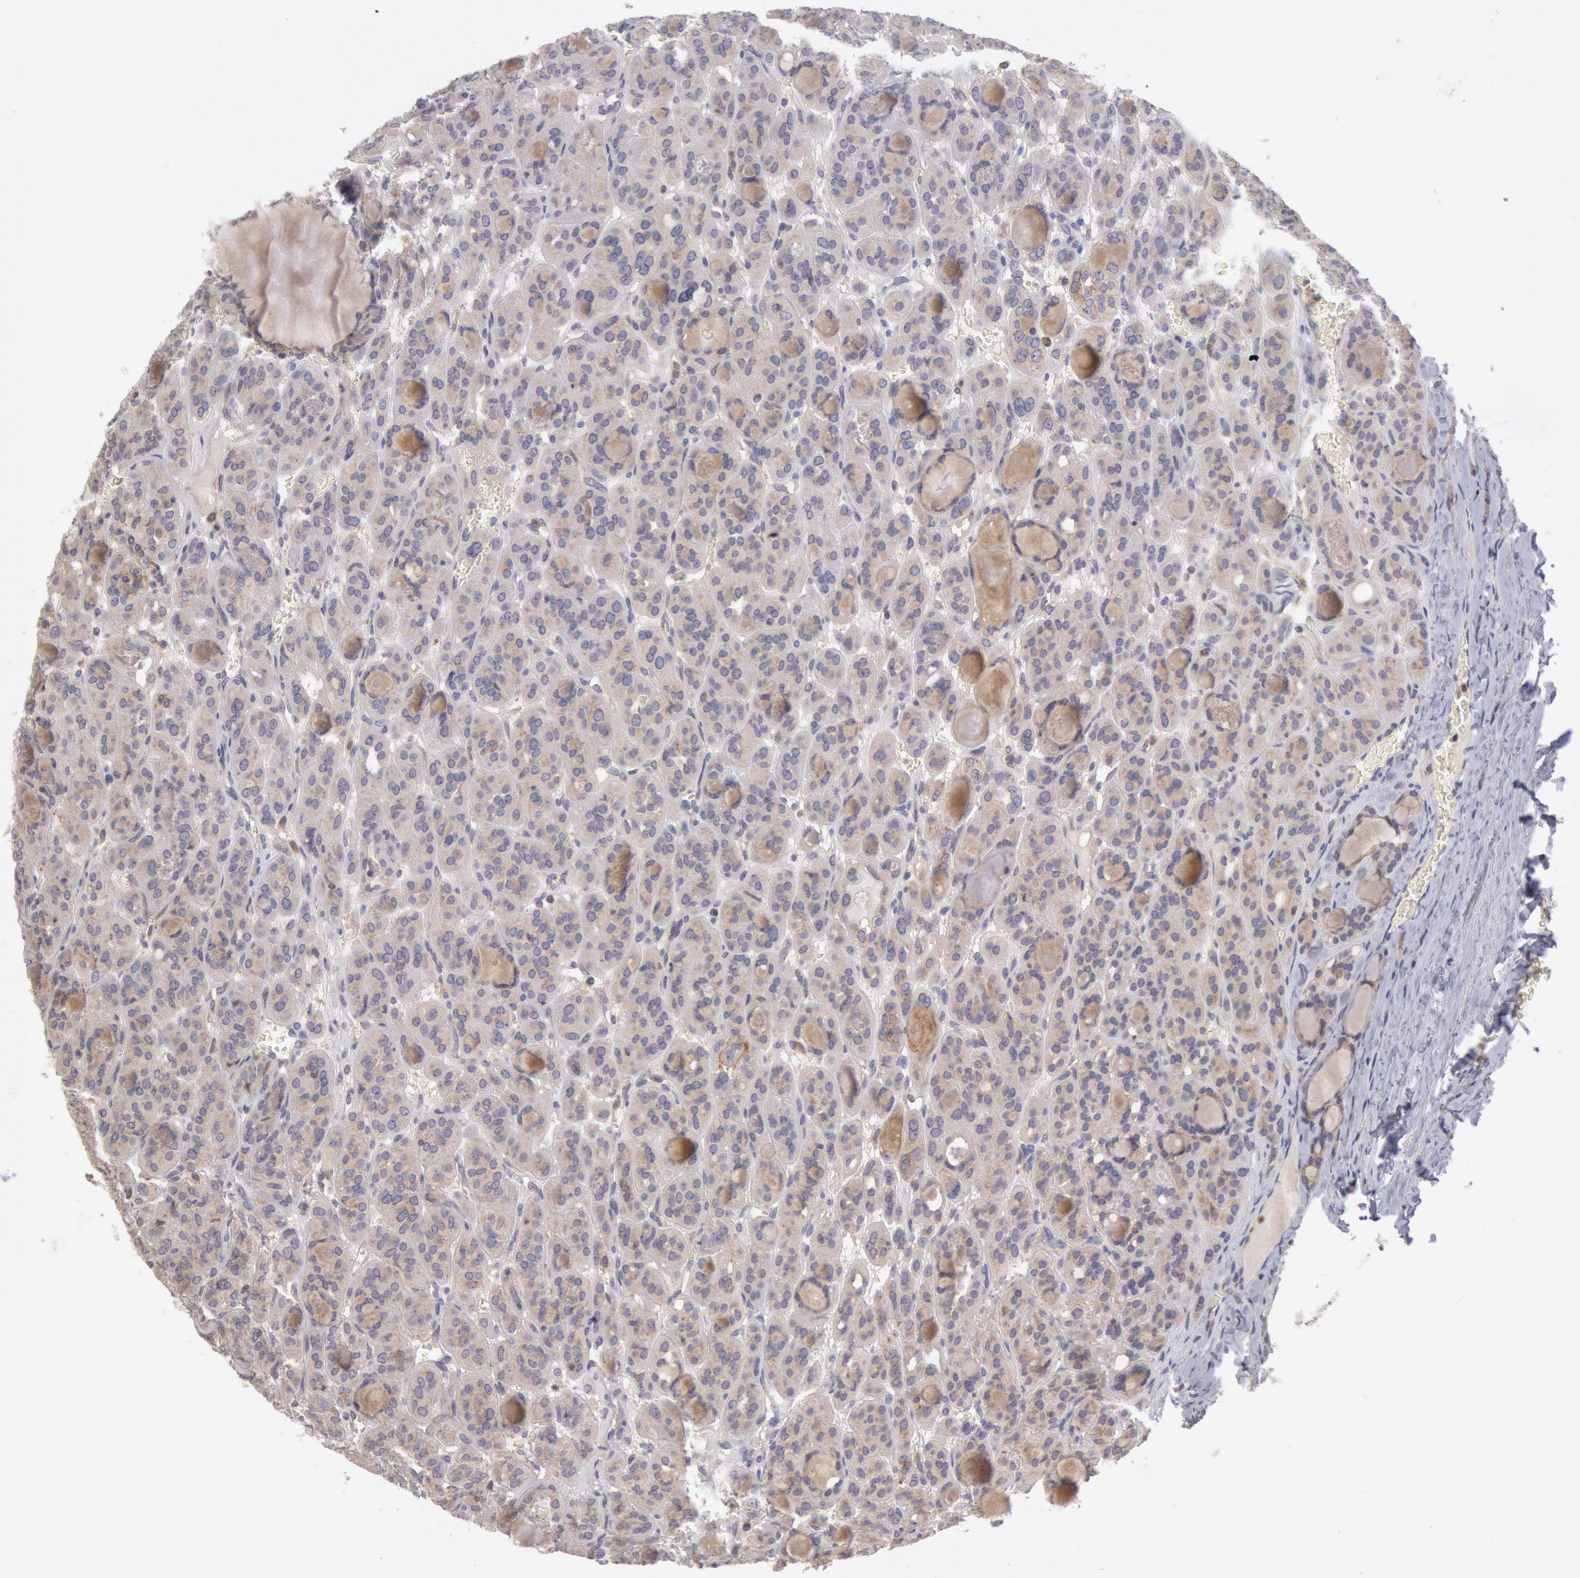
{"staining": {"intensity": "moderate", "quantity": "25%-75%", "location": "cytoplasmic/membranous"}, "tissue": "thyroid cancer", "cell_type": "Tumor cells", "image_type": "cancer", "snomed": [{"axis": "morphology", "description": "Follicular adenoma carcinoma, NOS"}, {"axis": "topography", "description": "Thyroid gland"}], "caption": "Brown immunohistochemical staining in human follicular adenoma carcinoma (thyroid) exhibits moderate cytoplasmic/membranous positivity in approximately 25%-75% of tumor cells.", "gene": "PLA2G6", "patient": {"sex": "female", "age": 71}}